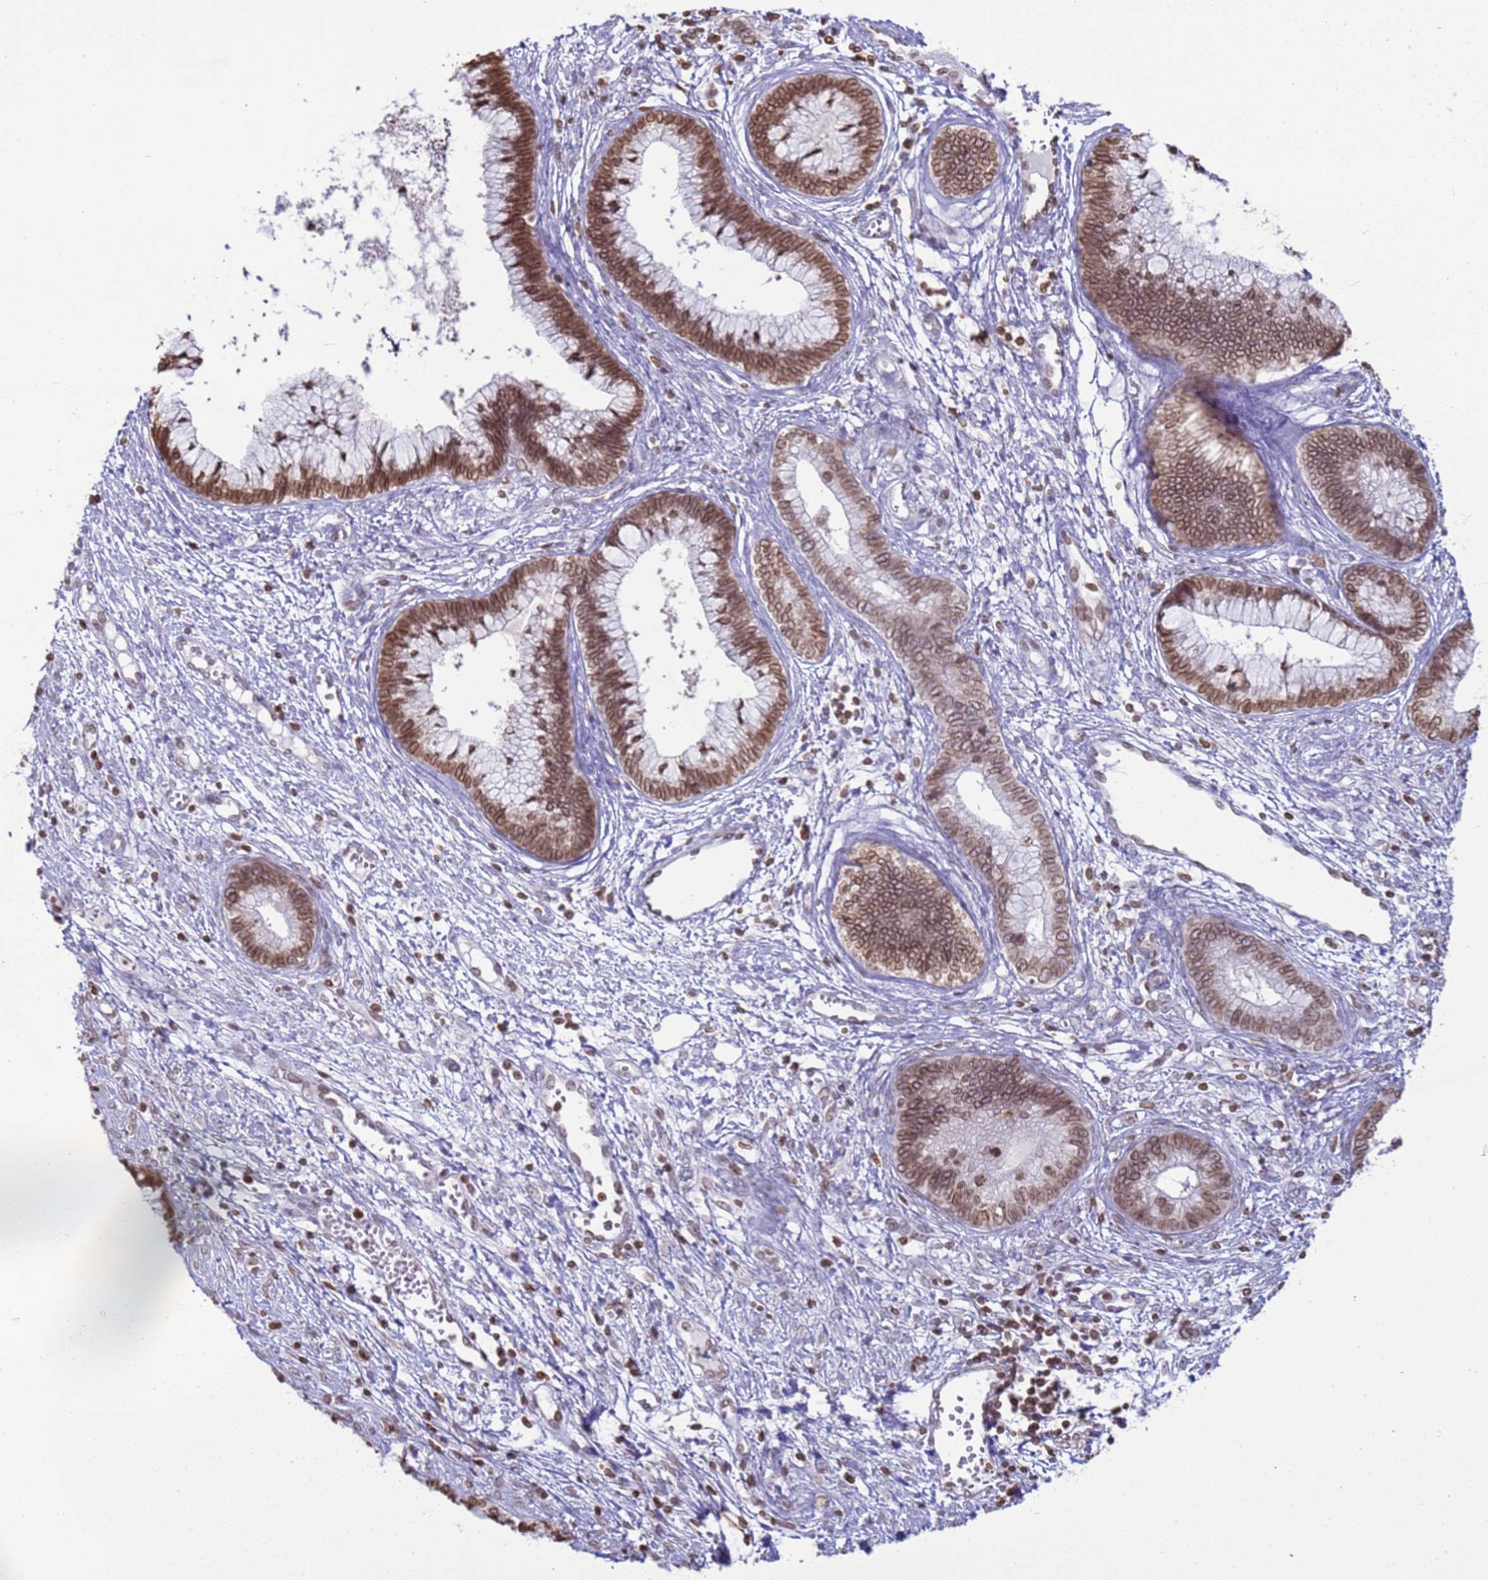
{"staining": {"intensity": "moderate", "quantity": ">75%", "location": "cytoplasmic/membranous,nuclear"}, "tissue": "cervical cancer", "cell_type": "Tumor cells", "image_type": "cancer", "snomed": [{"axis": "morphology", "description": "Adenocarcinoma, NOS"}, {"axis": "topography", "description": "Cervix"}], "caption": "Immunohistochemistry staining of cervical cancer, which reveals medium levels of moderate cytoplasmic/membranous and nuclear staining in about >75% of tumor cells indicating moderate cytoplasmic/membranous and nuclear protein positivity. The staining was performed using DAB (brown) for protein detection and nuclei were counterstained in hematoxylin (blue).", "gene": "DHX37", "patient": {"sex": "female", "age": 44}}